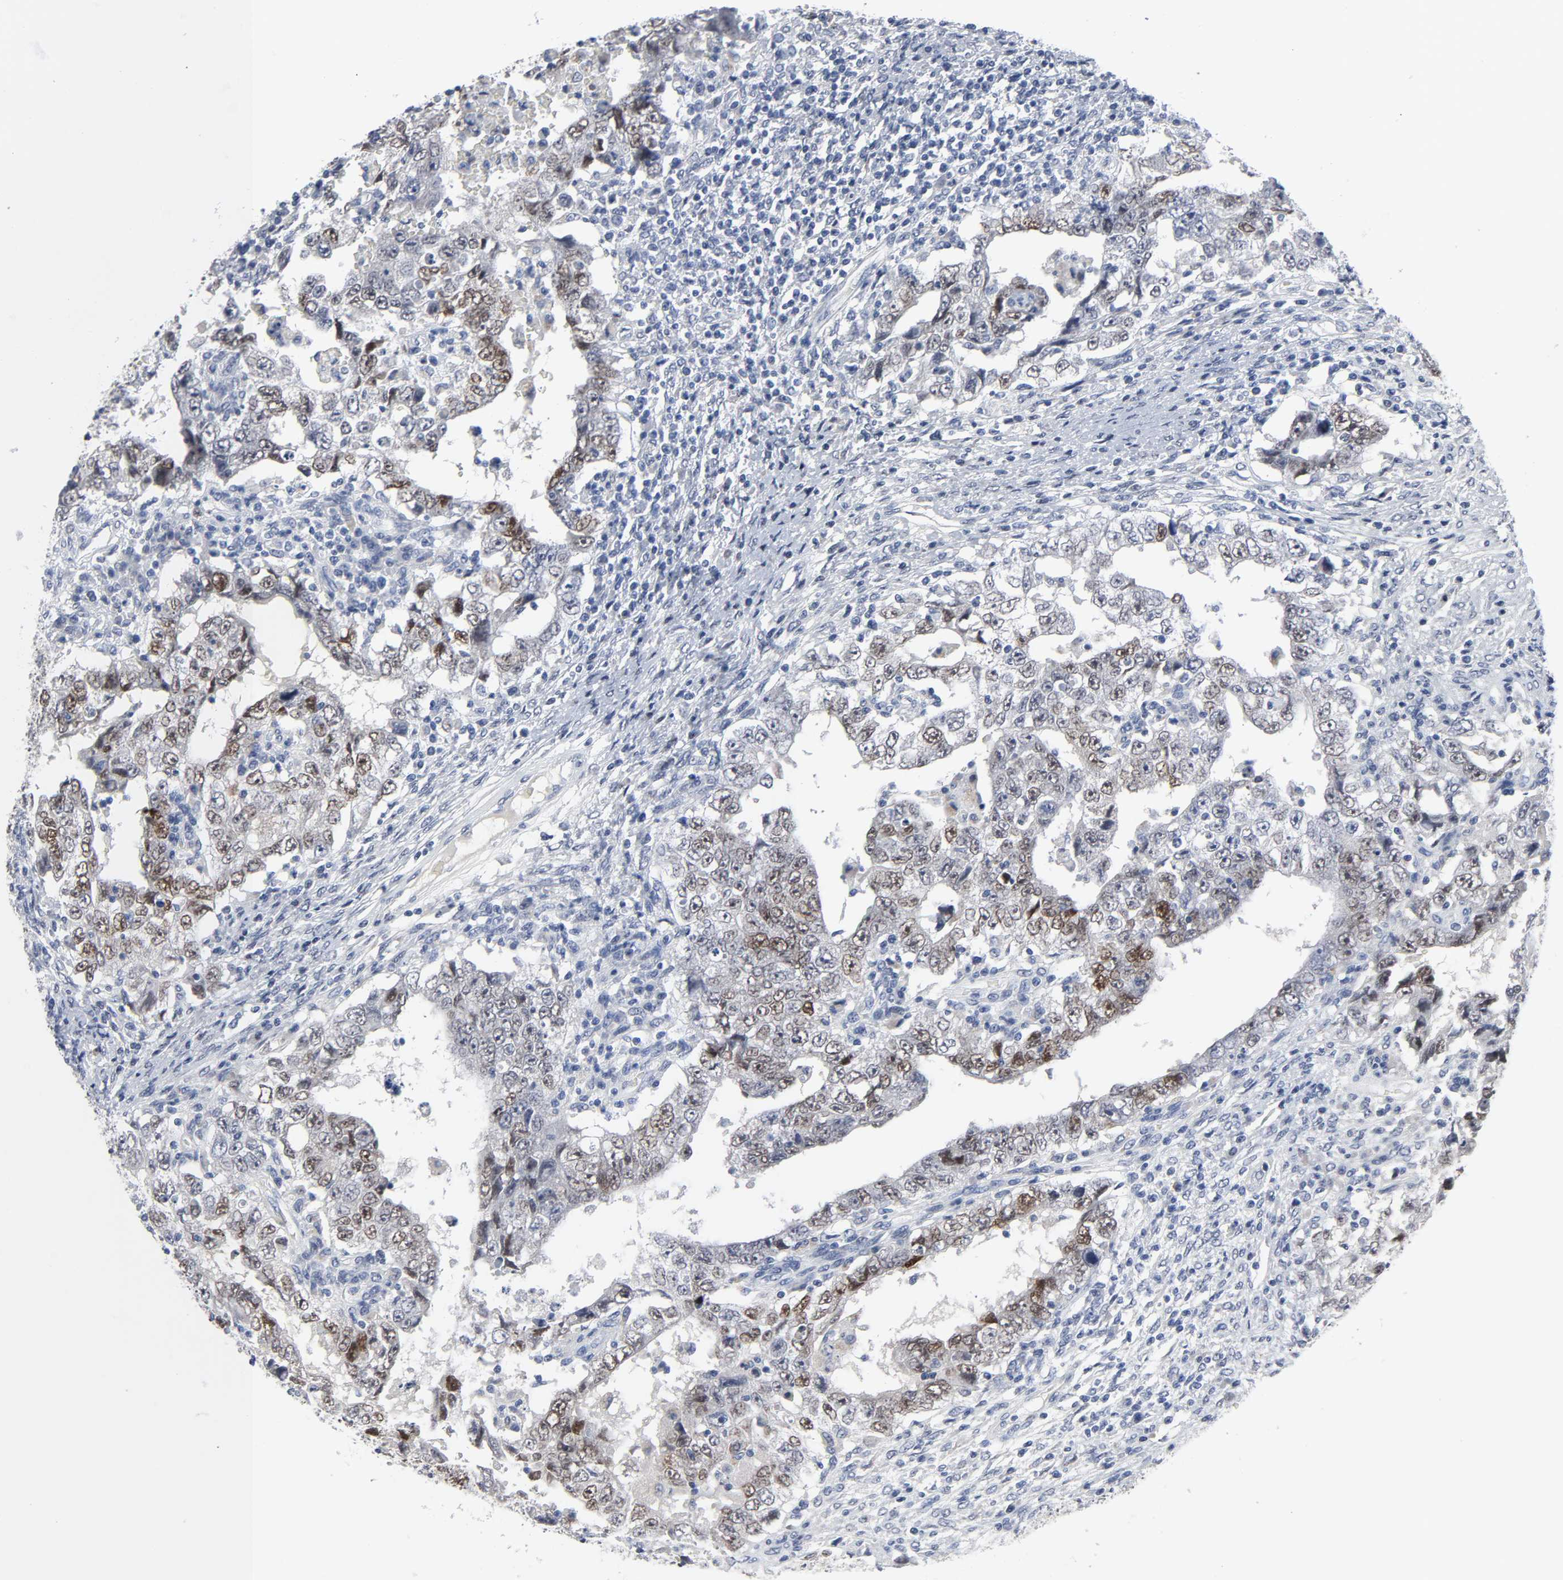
{"staining": {"intensity": "moderate", "quantity": ">75%", "location": "nuclear"}, "tissue": "testis cancer", "cell_type": "Tumor cells", "image_type": "cancer", "snomed": [{"axis": "morphology", "description": "Carcinoma, Embryonal, NOS"}, {"axis": "topography", "description": "Testis"}], "caption": "Immunohistochemistry (IHC) (DAB (3,3'-diaminobenzidine)) staining of human testis embryonal carcinoma shows moderate nuclear protein positivity in about >75% of tumor cells.", "gene": "SALL2", "patient": {"sex": "male", "age": 26}}